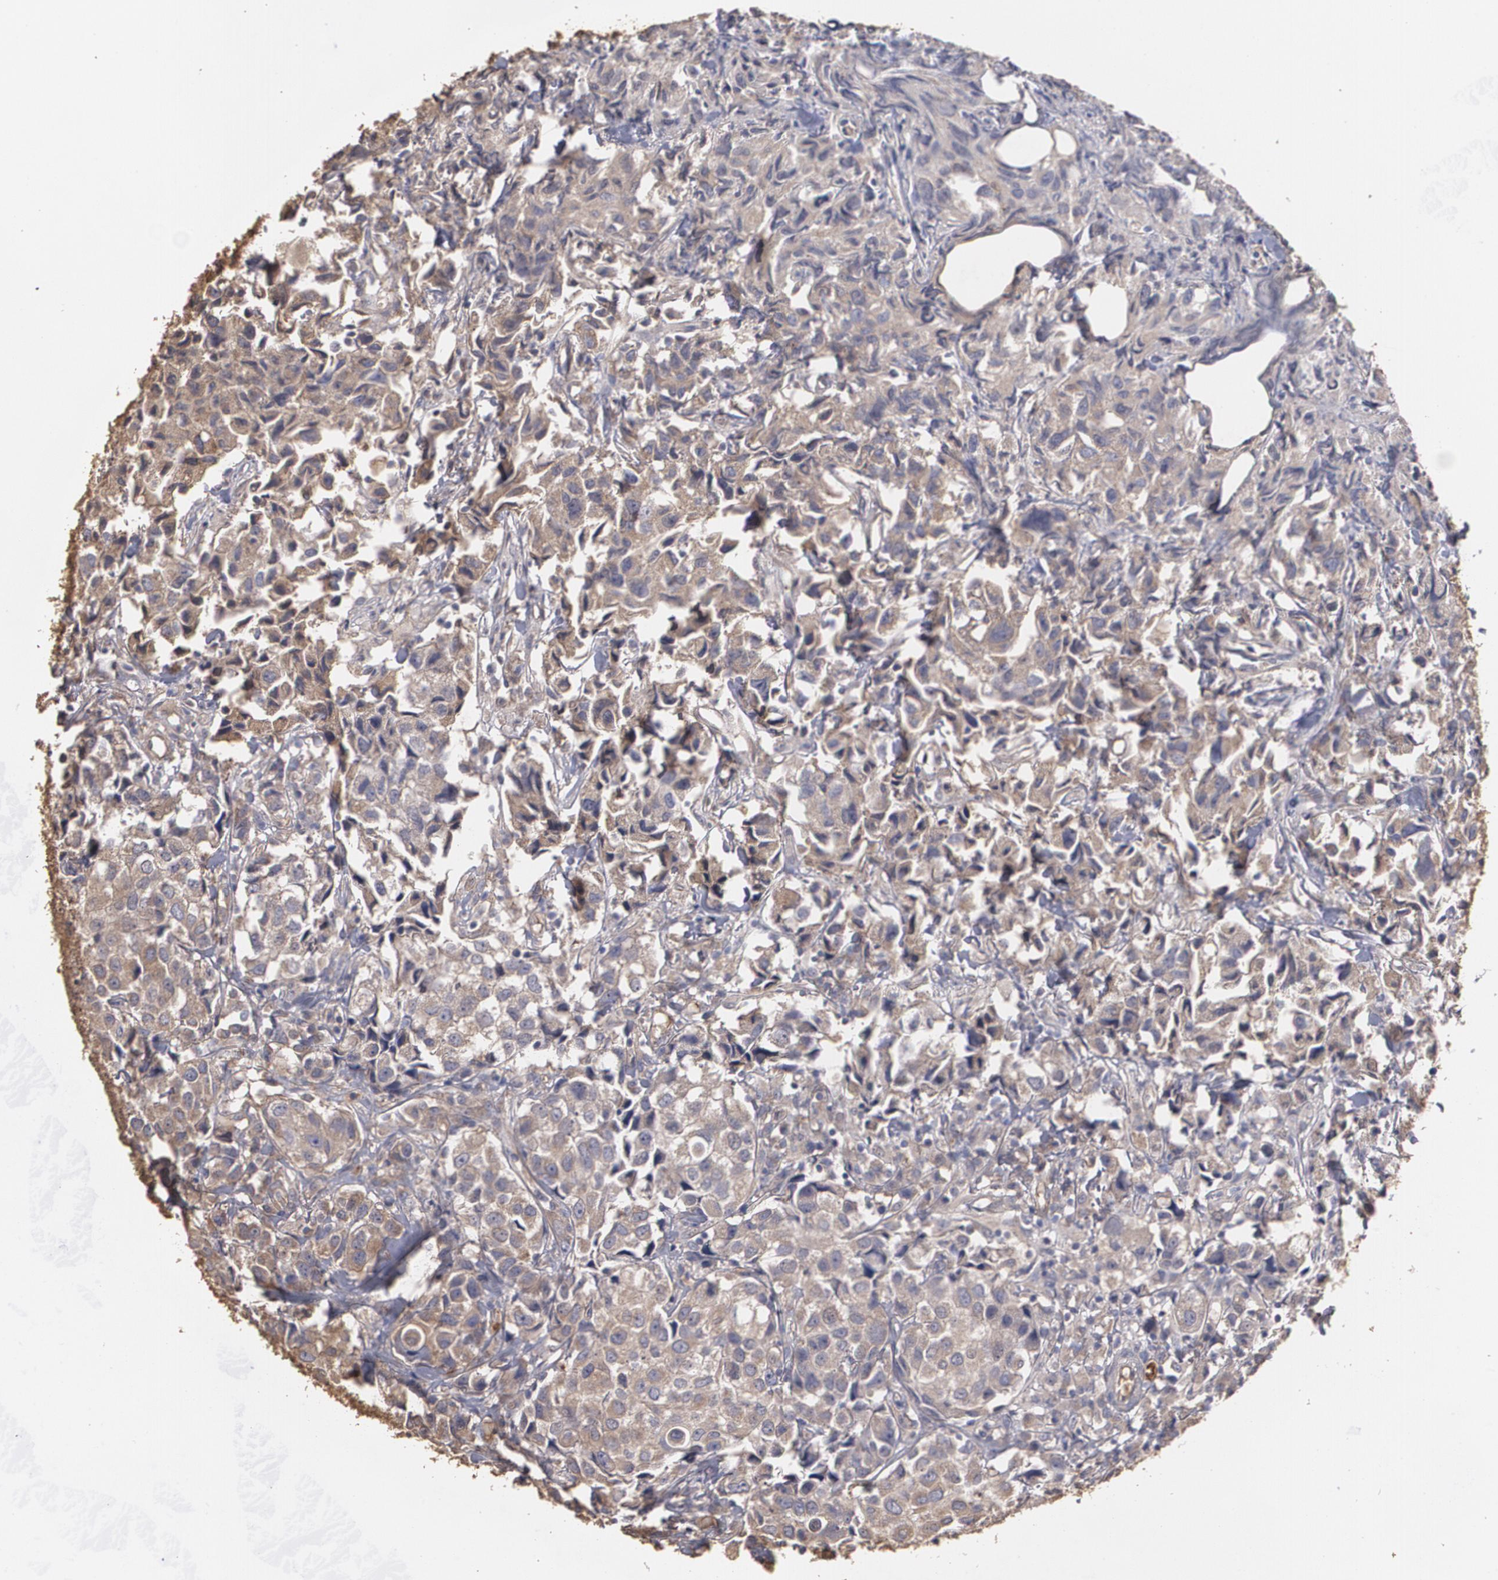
{"staining": {"intensity": "weak", "quantity": ">75%", "location": "cytoplasmic/membranous"}, "tissue": "urothelial cancer", "cell_type": "Tumor cells", "image_type": "cancer", "snomed": [{"axis": "morphology", "description": "Urothelial carcinoma, High grade"}, {"axis": "topography", "description": "Urinary bladder"}], "caption": "The image displays a brown stain indicating the presence of a protein in the cytoplasmic/membranous of tumor cells in urothelial cancer. (brown staining indicates protein expression, while blue staining denotes nuclei).", "gene": "PON1", "patient": {"sex": "female", "age": 75}}